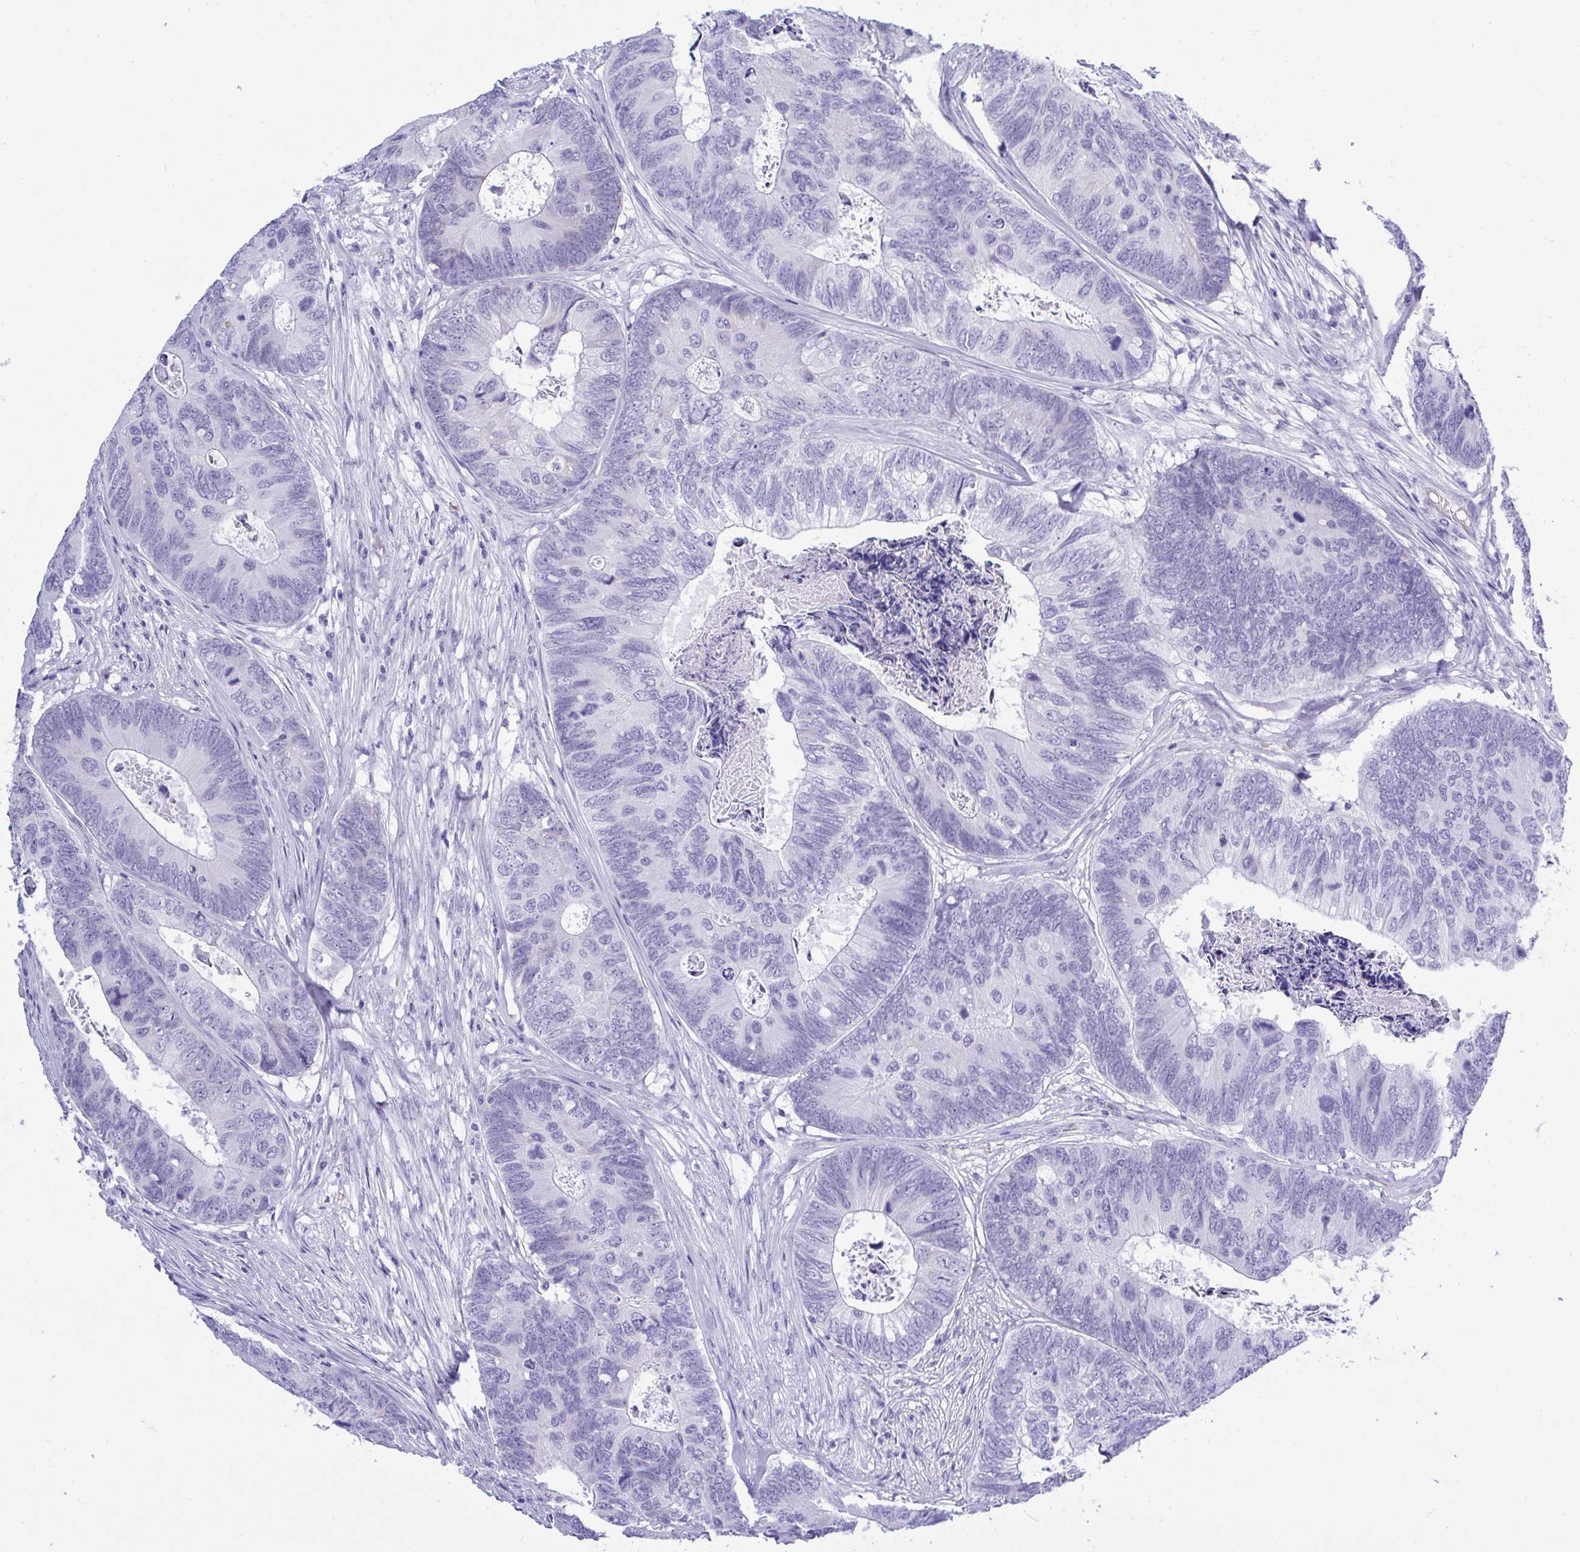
{"staining": {"intensity": "negative", "quantity": "none", "location": "none"}, "tissue": "colorectal cancer", "cell_type": "Tumor cells", "image_type": "cancer", "snomed": [{"axis": "morphology", "description": "Adenocarcinoma, NOS"}, {"axis": "topography", "description": "Colon"}], "caption": "Colorectal cancer (adenocarcinoma) was stained to show a protein in brown. There is no significant expression in tumor cells.", "gene": "SEL1L2", "patient": {"sex": "female", "age": 67}}